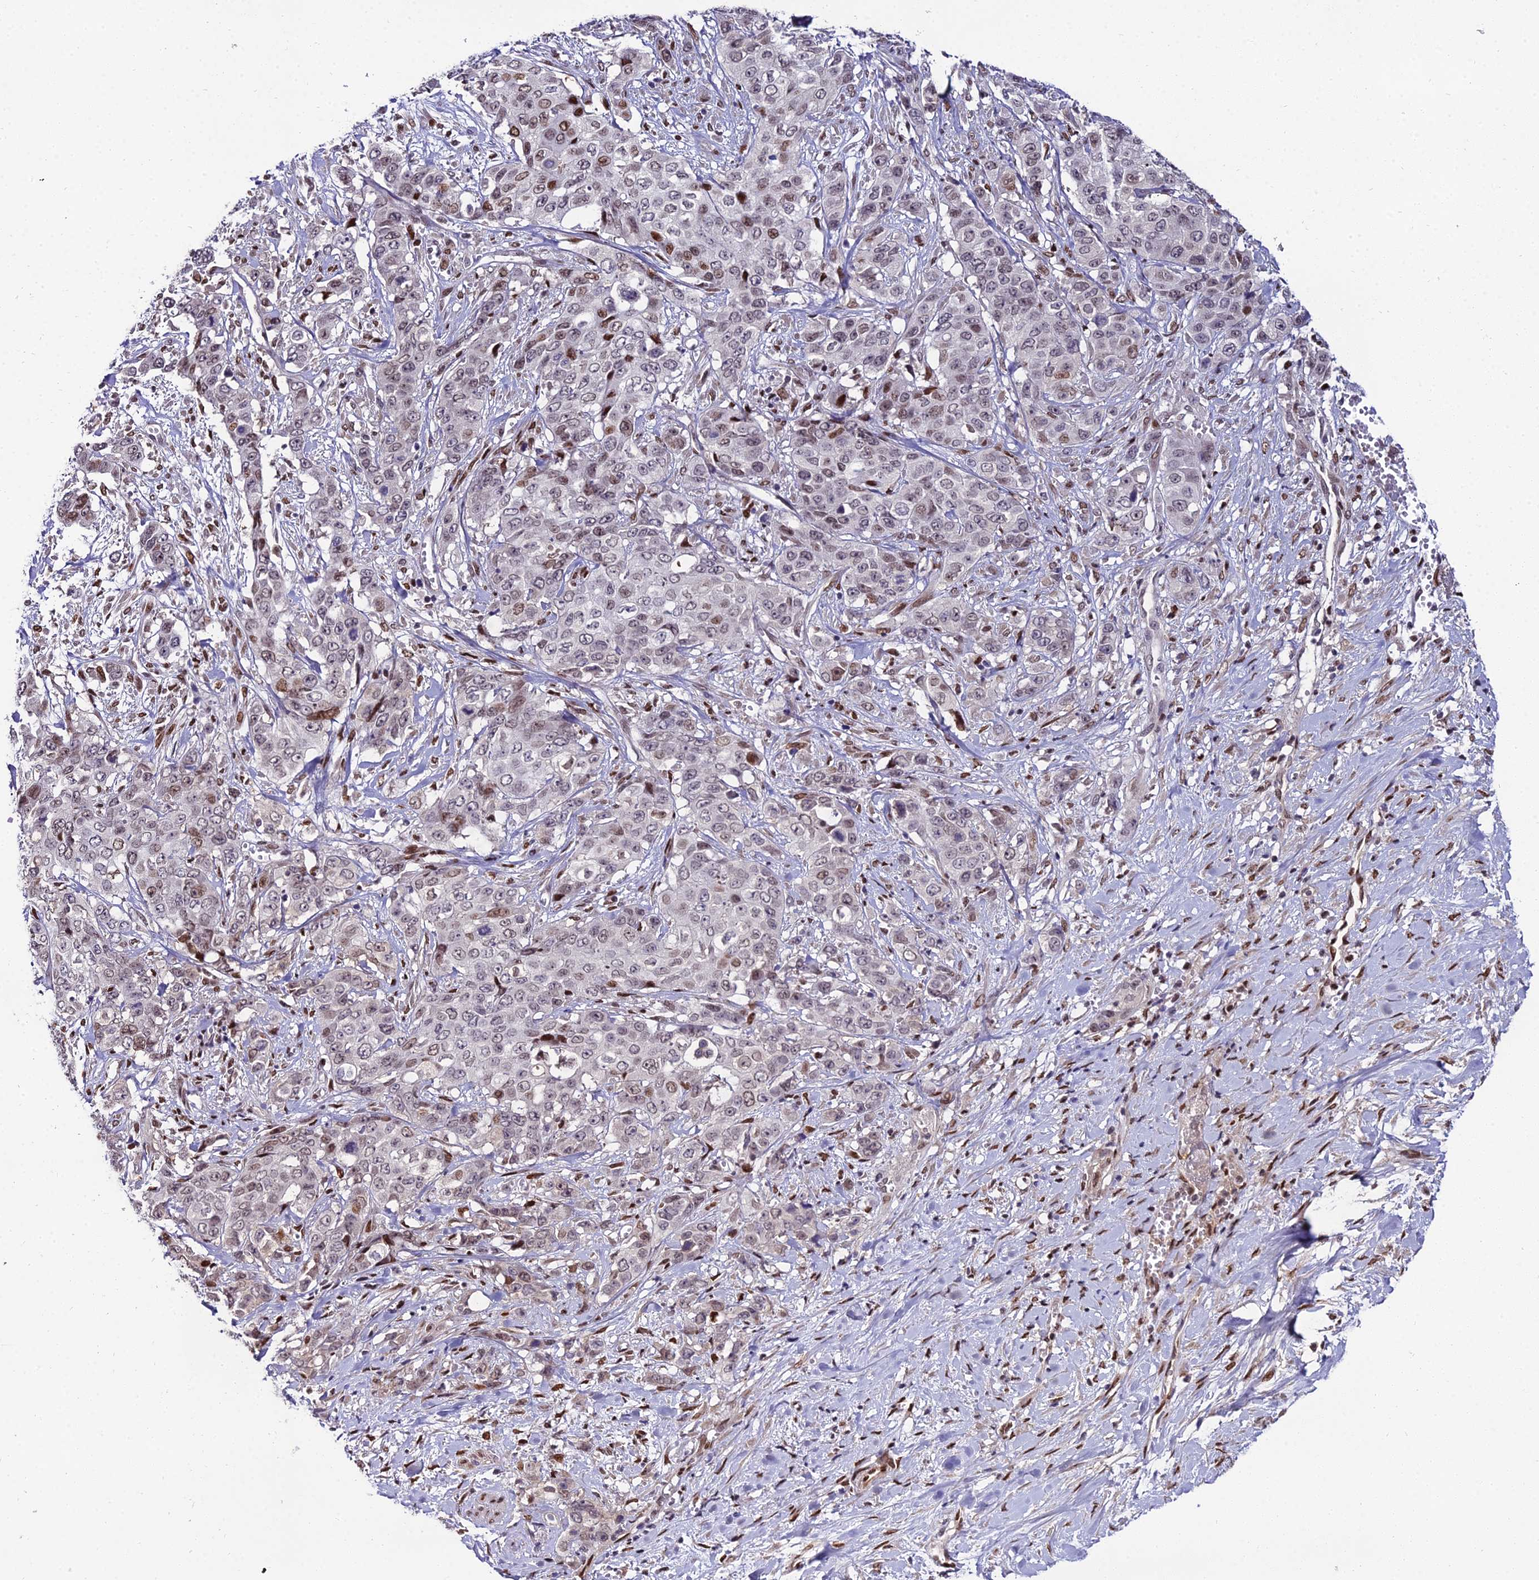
{"staining": {"intensity": "moderate", "quantity": "25%-75%", "location": "nuclear"}, "tissue": "stomach cancer", "cell_type": "Tumor cells", "image_type": "cancer", "snomed": [{"axis": "morphology", "description": "Adenocarcinoma, NOS"}, {"axis": "topography", "description": "Stomach, upper"}], "caption": "The micrograph shows staining of adenocarcinoma (stomach), revealing moderate nuclear protein positivity (brown color) within tumor cells. (IHC, brightfield microscopy, high magnification).", "gene": "ZNF707", "patient": {"sex": "male", "age": 62}}